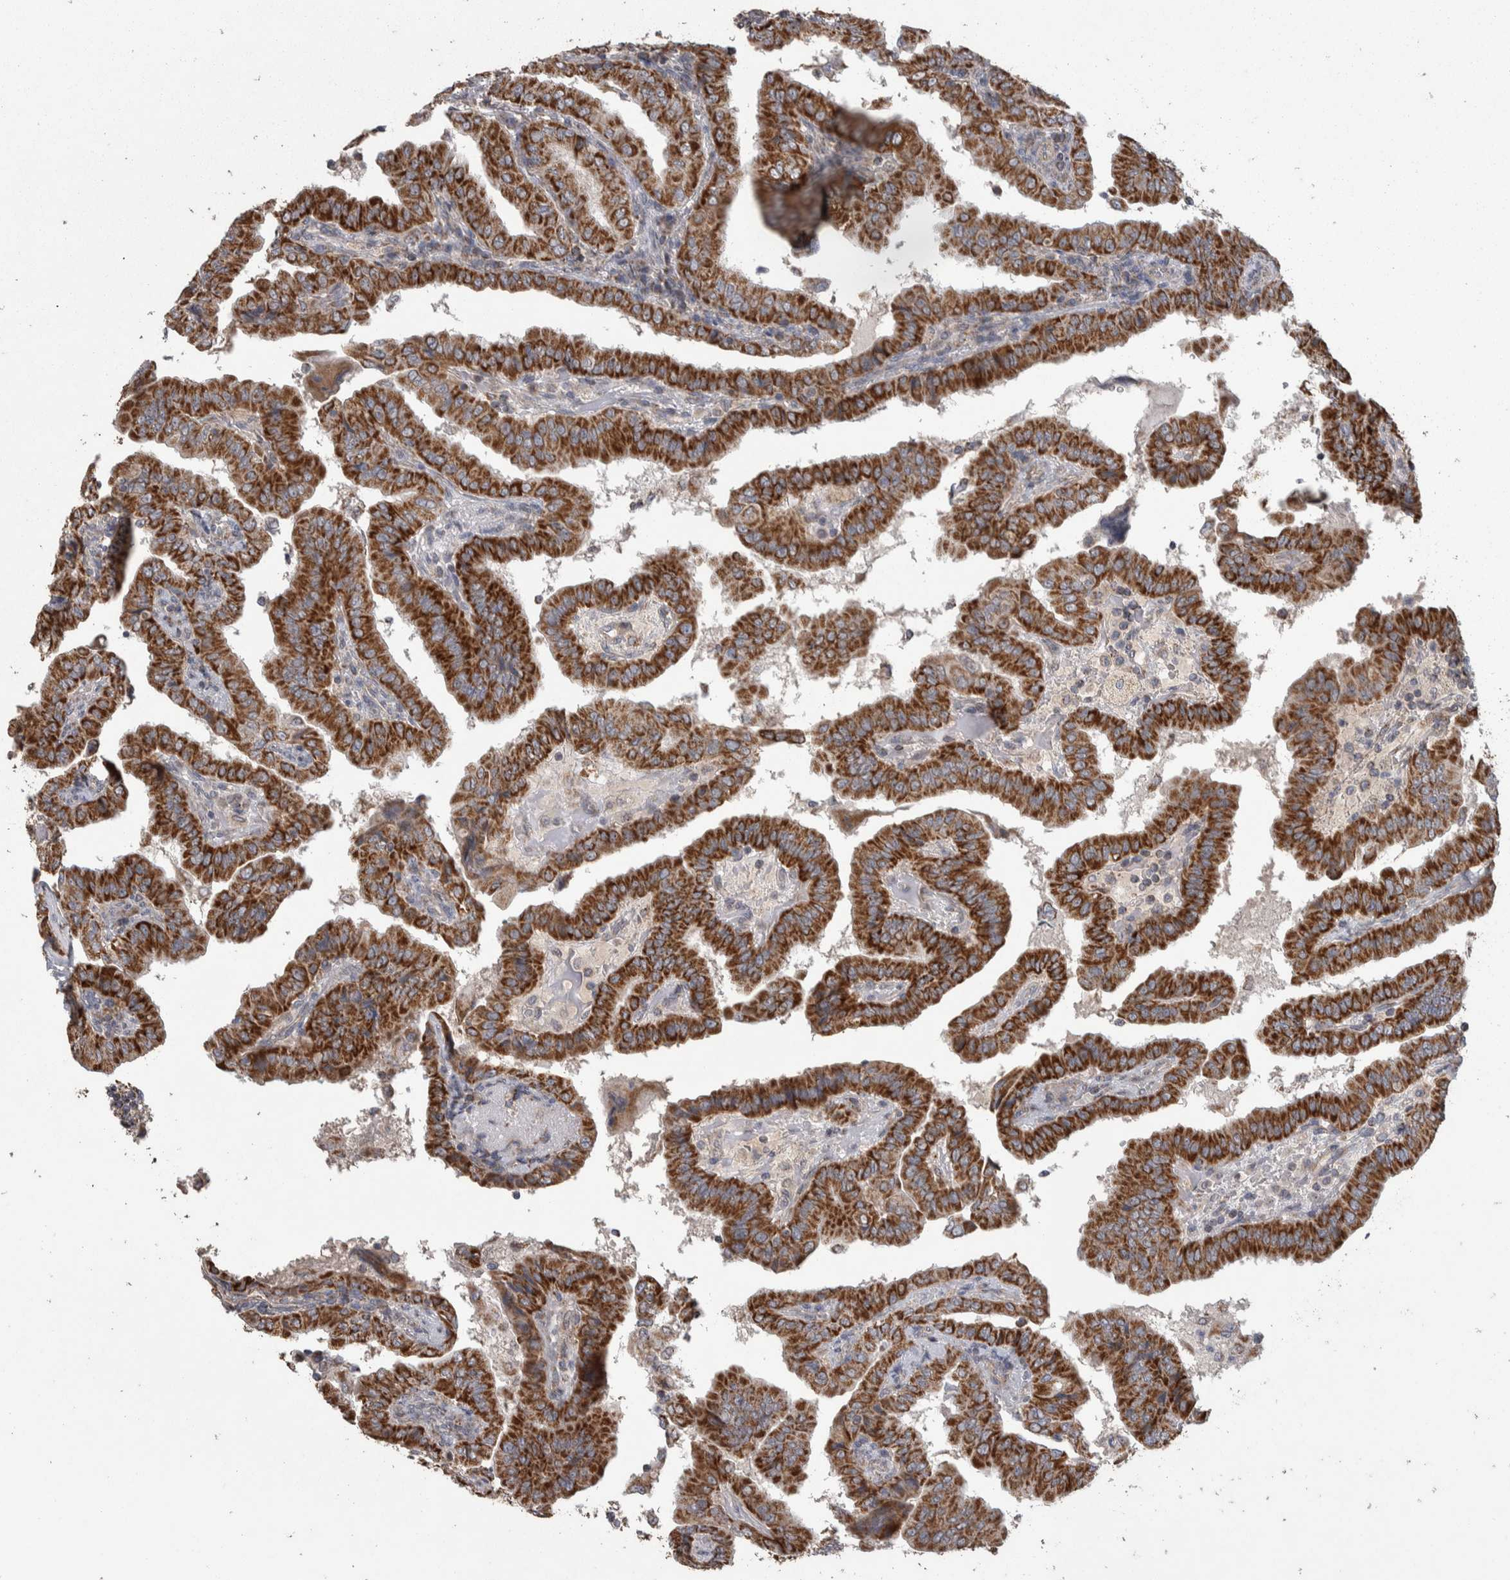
{"staining": {"intensity": "strong", "quantity": ">75%", "location": "cytoplasmic/membranous"}, "tissue": "thyroid cancer", "cell_type": "Tumor cells", "image_type": "cancer", "snomed": [{"axis": "morphology", "description": "Papillary adenocarcinoma, NOS"}, {"axis": "topography", "description": "Thyroid gland"}], "caption": "Approximately >75% of tumor cells in thyroid papillary adenocarcinoma exhibit strong cytoplasmic/membranous protein positivity as visualized by brown immunohistochemical staining.", "gene": "SCO1", "patient": {"sex": "male", "age": 33}}